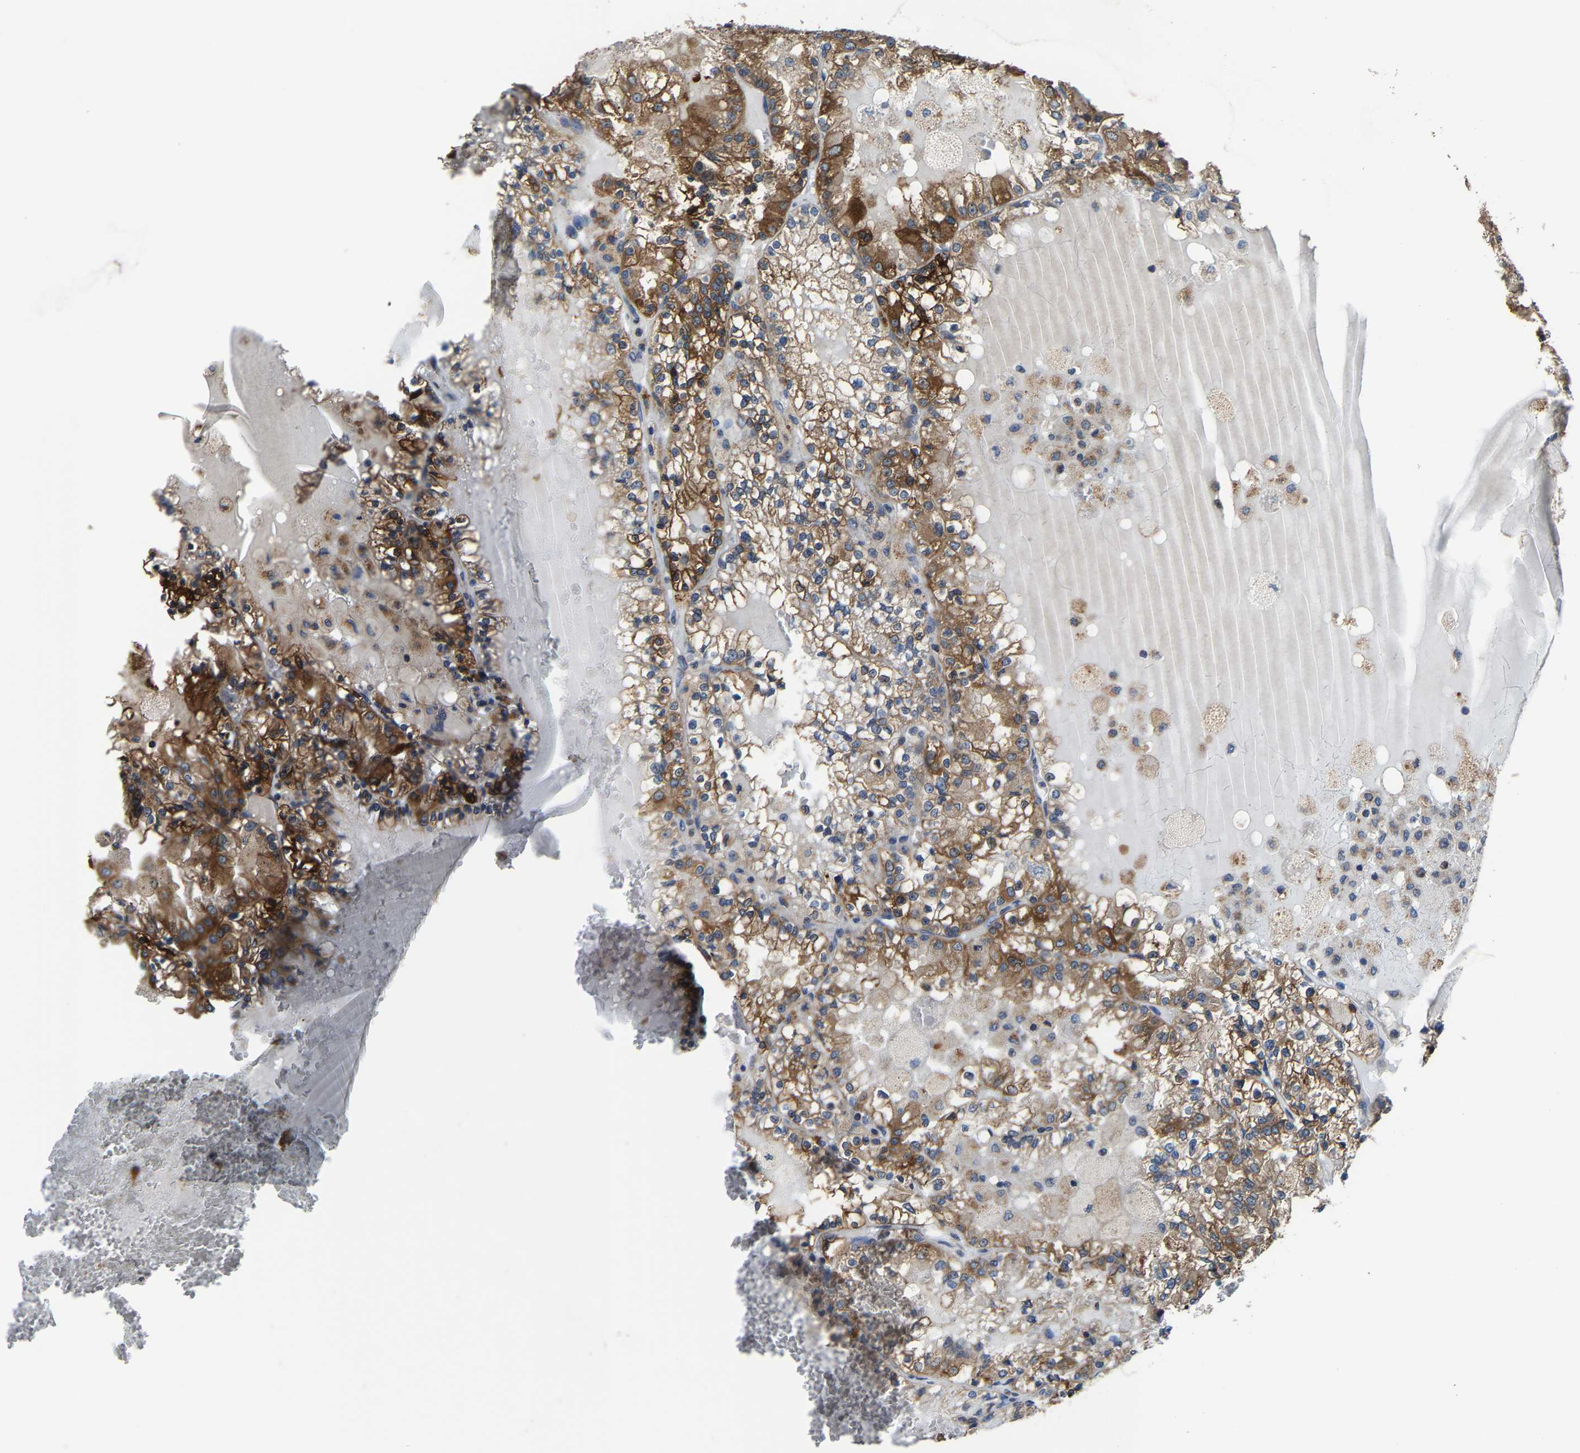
{"staining": {"intensity": "moderate", "quantity": ">75%", "location": "cytoplasmic/membranous"}, "tissue": "renal cancer", "cell_type": "Tumor cells", "image_type": "cancer", "snomed": [{"axis": "morphology", "description": "Adenocarcinoma, NOS"}, {"axis": "topography", "description": "Kidney"}], "caption": "High-power microscopy captured an immunohistochemistry micrograph of renal adenocarcinoma, revealing moderate cytoplasmic/membranous staining in about >75% of tumor cells.", "gene": "AGK", "patient": {"sex": "female", "age": 56}}